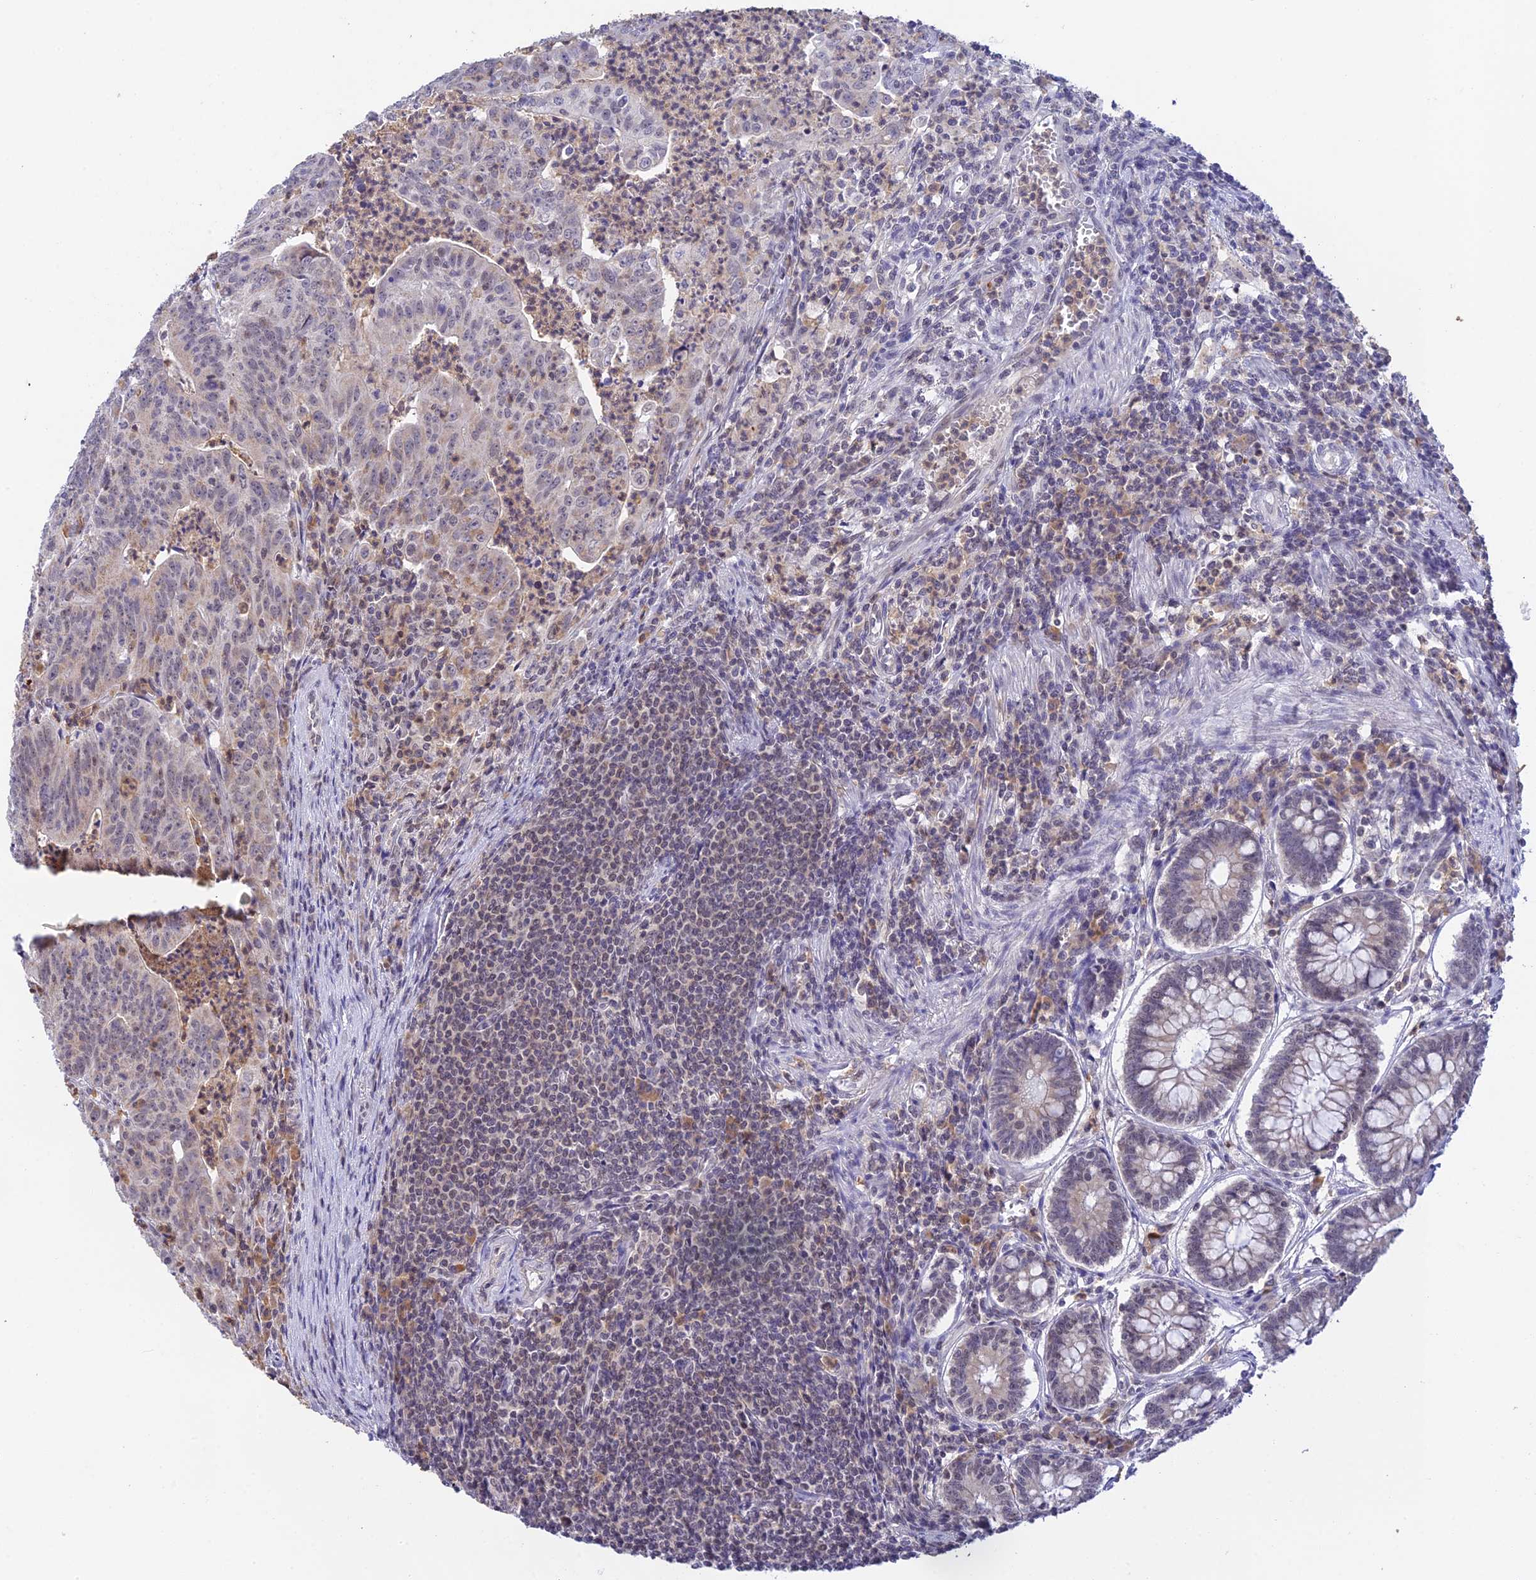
{"staining": {"intensity": "weak", "quantity": "<25%", "location": "cytoplasmic/membranous"}, "tissue": "colorectal cancer", "cell_type": "Tumor cells", "image_type": "cancer", "snomed": [{"axis": "morphology", "description": "Adenocarcinoma, NOS"}, {"axis": "topography", "description": "Rectum"}], "caption": "This is an immunohistochemistry photomicrograph of human colorectal cancer (adenocarcinoma). There is no expression in tumor cells.", "gene": "PEX16", "patient": {"sex": "male", "age": 69}}